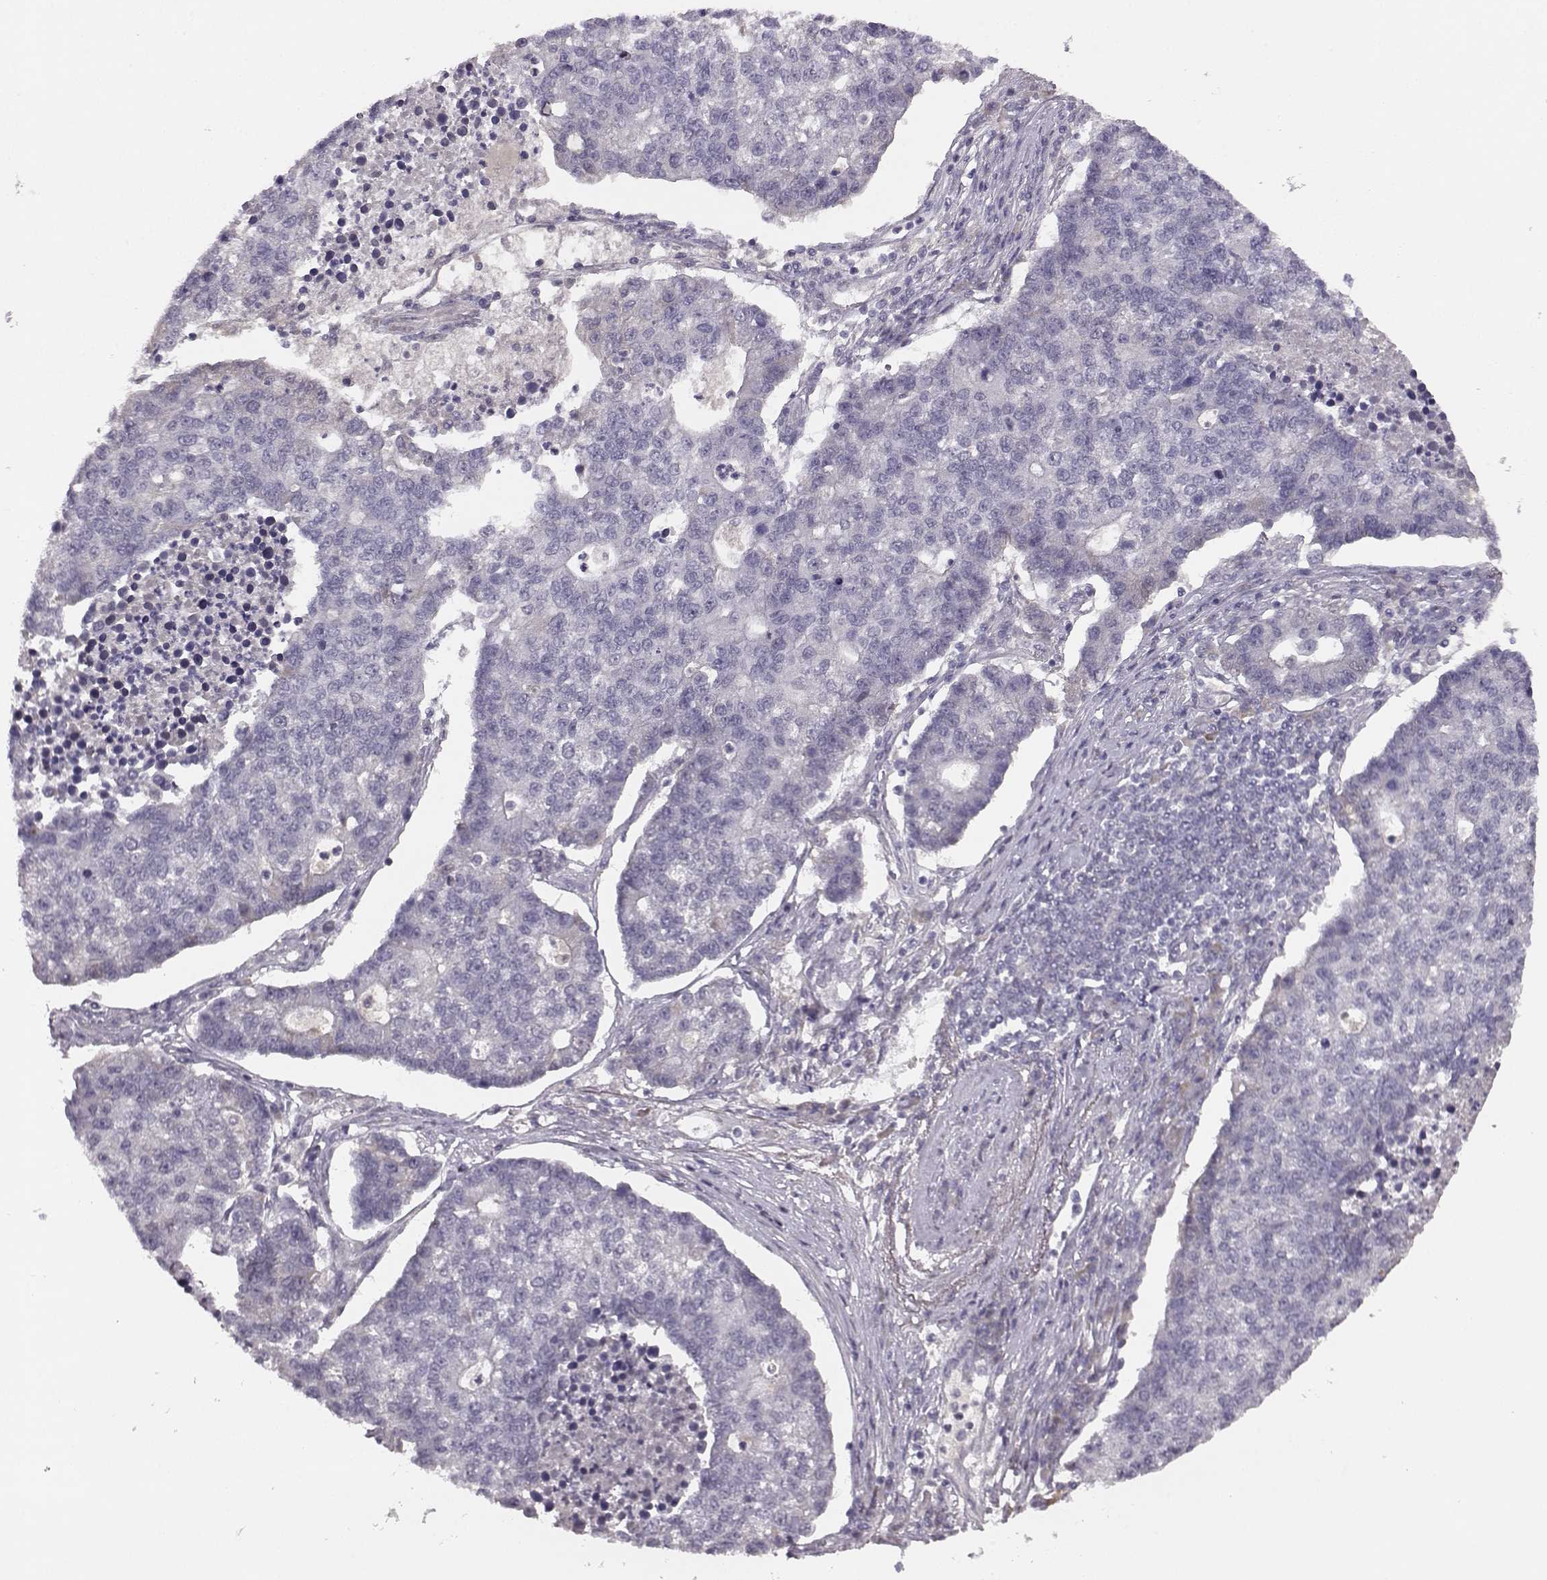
{"staining": {"intensity": "negative", "quantity": "none", "location": "none"}, "tissue": "lung cancer", "cell_type": "Tumor cells", "image_type": "cancer", "snomed": [{"axis": "morphology", "description": "Adenocarcinoma, NOS"}, {"axis": "topography", "description": "Lung"}], "caption": "This photomicrograph is of lung adenocarcinoma stained with IHC to label a protein in brown with the nuclei are counter-stained blue. There is no expression in tumor cells.", "gene": "BFSP2", "patient": {"sex": "male", "age": 57}}